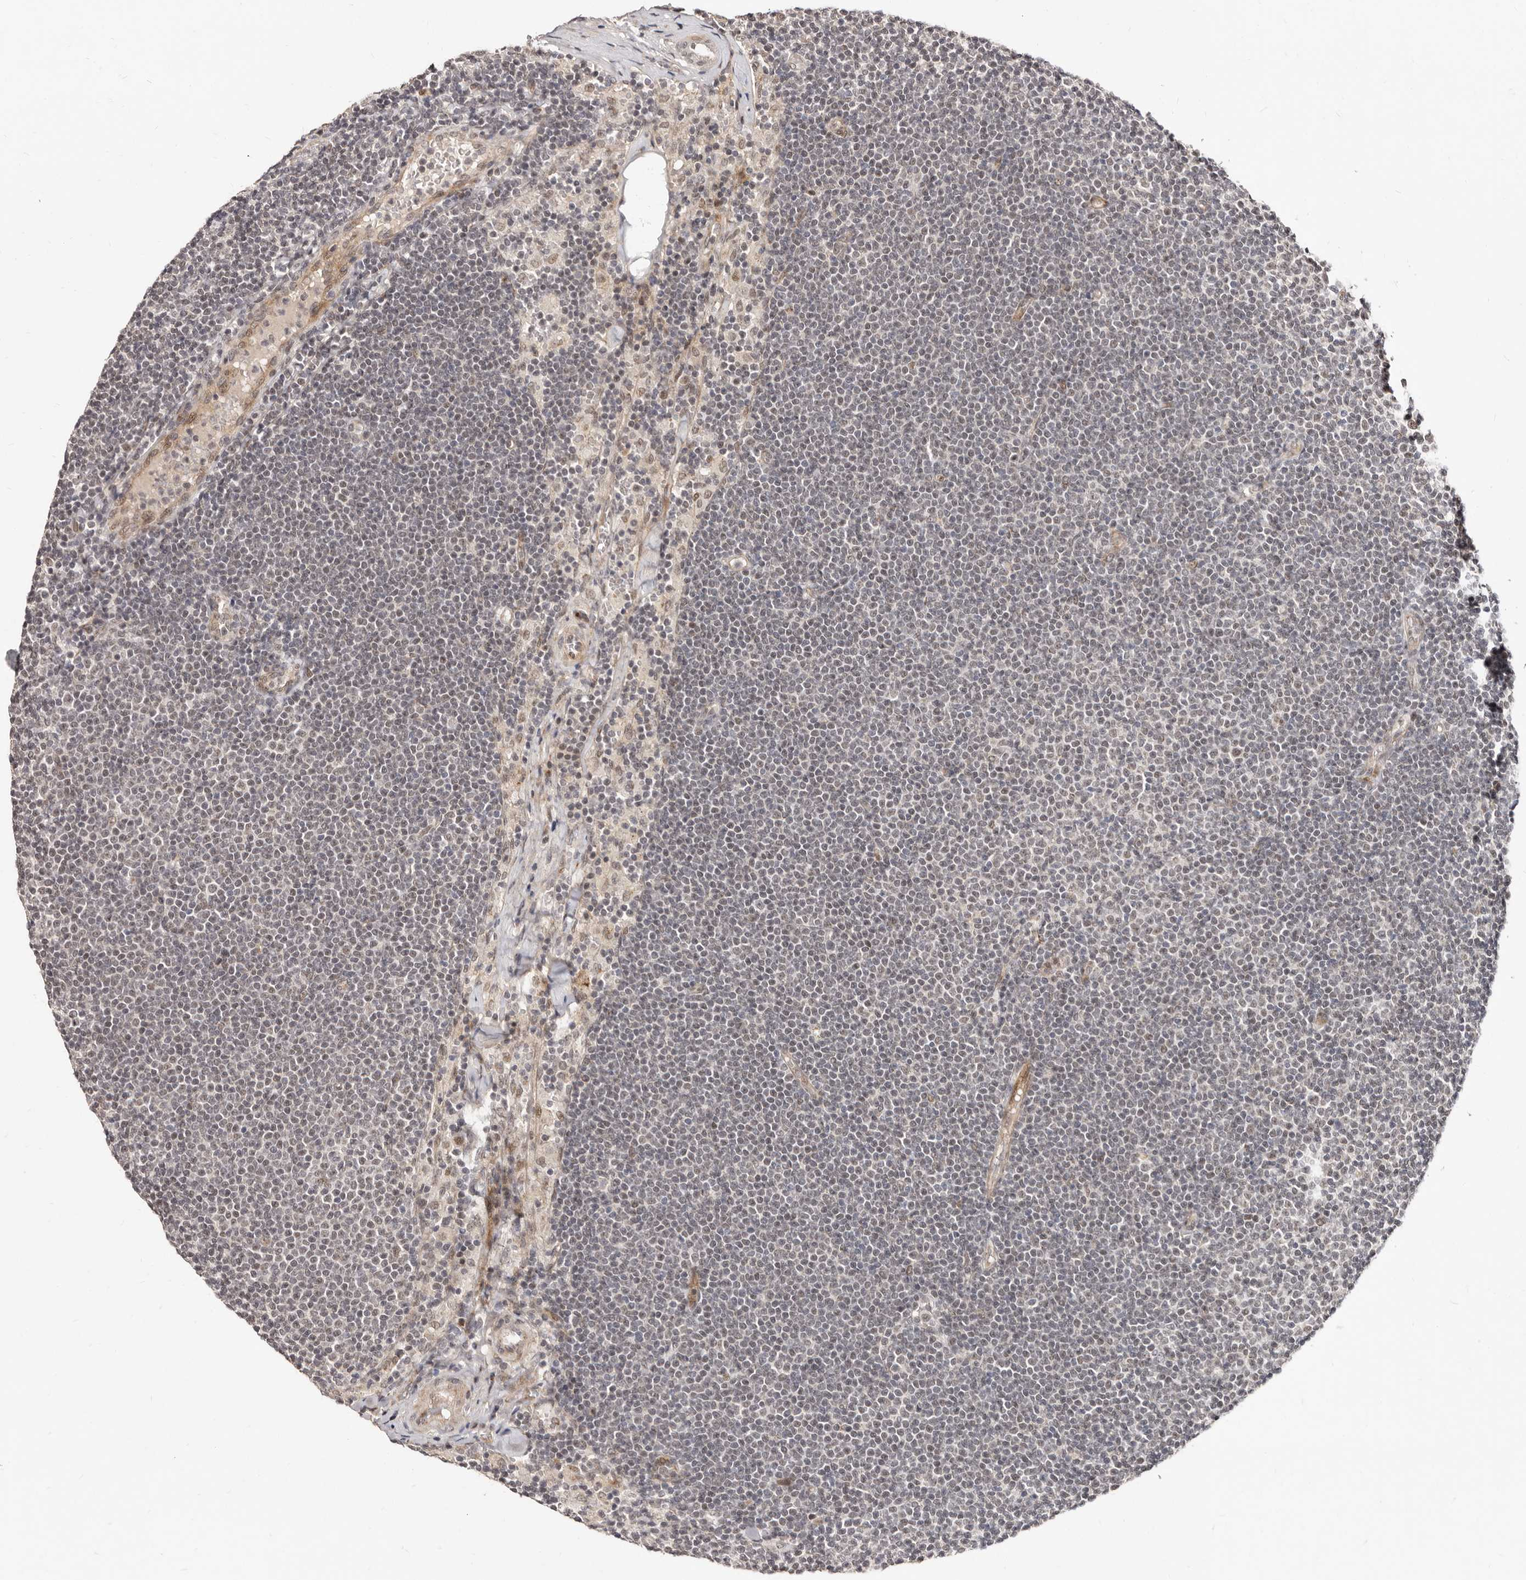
{"staining": {"intensity": "weak", "quantity": "<25%", "location": "nuclear"}, "tissue": "lymphoma", "cell_type": "Tumor cells", "image_type": "cancer", "snomed": [{"axis": "morphology", "description": "Malignant lymphoma, non-Hodgkin's type, Low grade"}, {"axis": "topography", "description": "Lymph node"}], "caption": "IHC of human lymphoma shows no expression in tumor cells.", "gene": "SRCAP", "patient": {"sex": "female", "age": 53}}